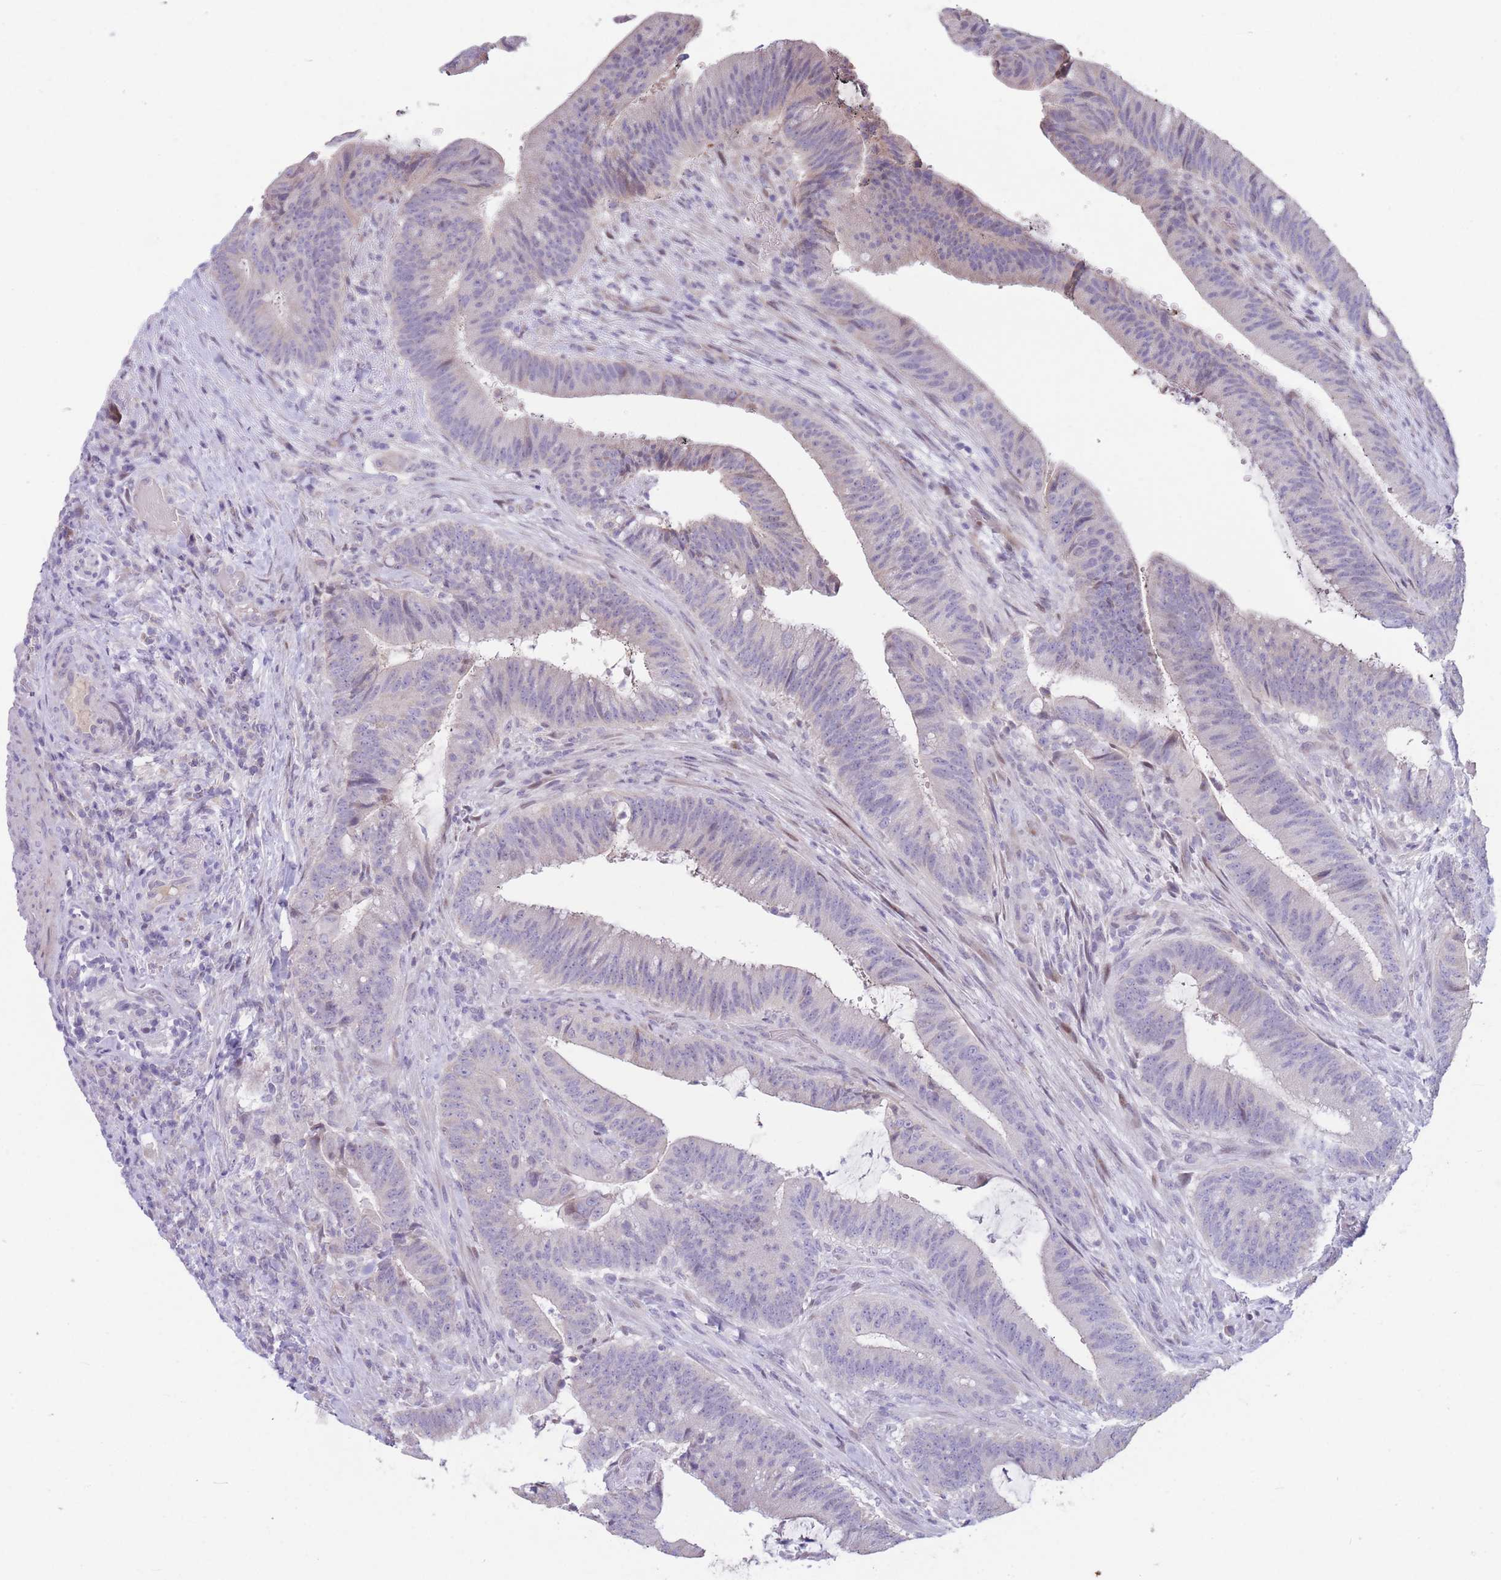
{"staining": {"intensity": "negative", "quantity": "none", "location": "none"}, "tissue": "colorectal cancer", "cell_type": "Tumor cells", "image_type": "cancer", "snomed": [{"axis": "morphology", "description": "Adenocarcinoma, NOS"}, {"axis": "topography", "description": "Colon"}], "caption": "A micrograph of human adenocarcinoma (colorectal) is negative for staining in tumor cells. (Brightfield microscopy of DAB (3,3'-diaminobenzidine) immunohistochemistry (IHC) at high magnification).", "gene": "SHCBP1", "patient": {"sex": "female", "age": 43}}